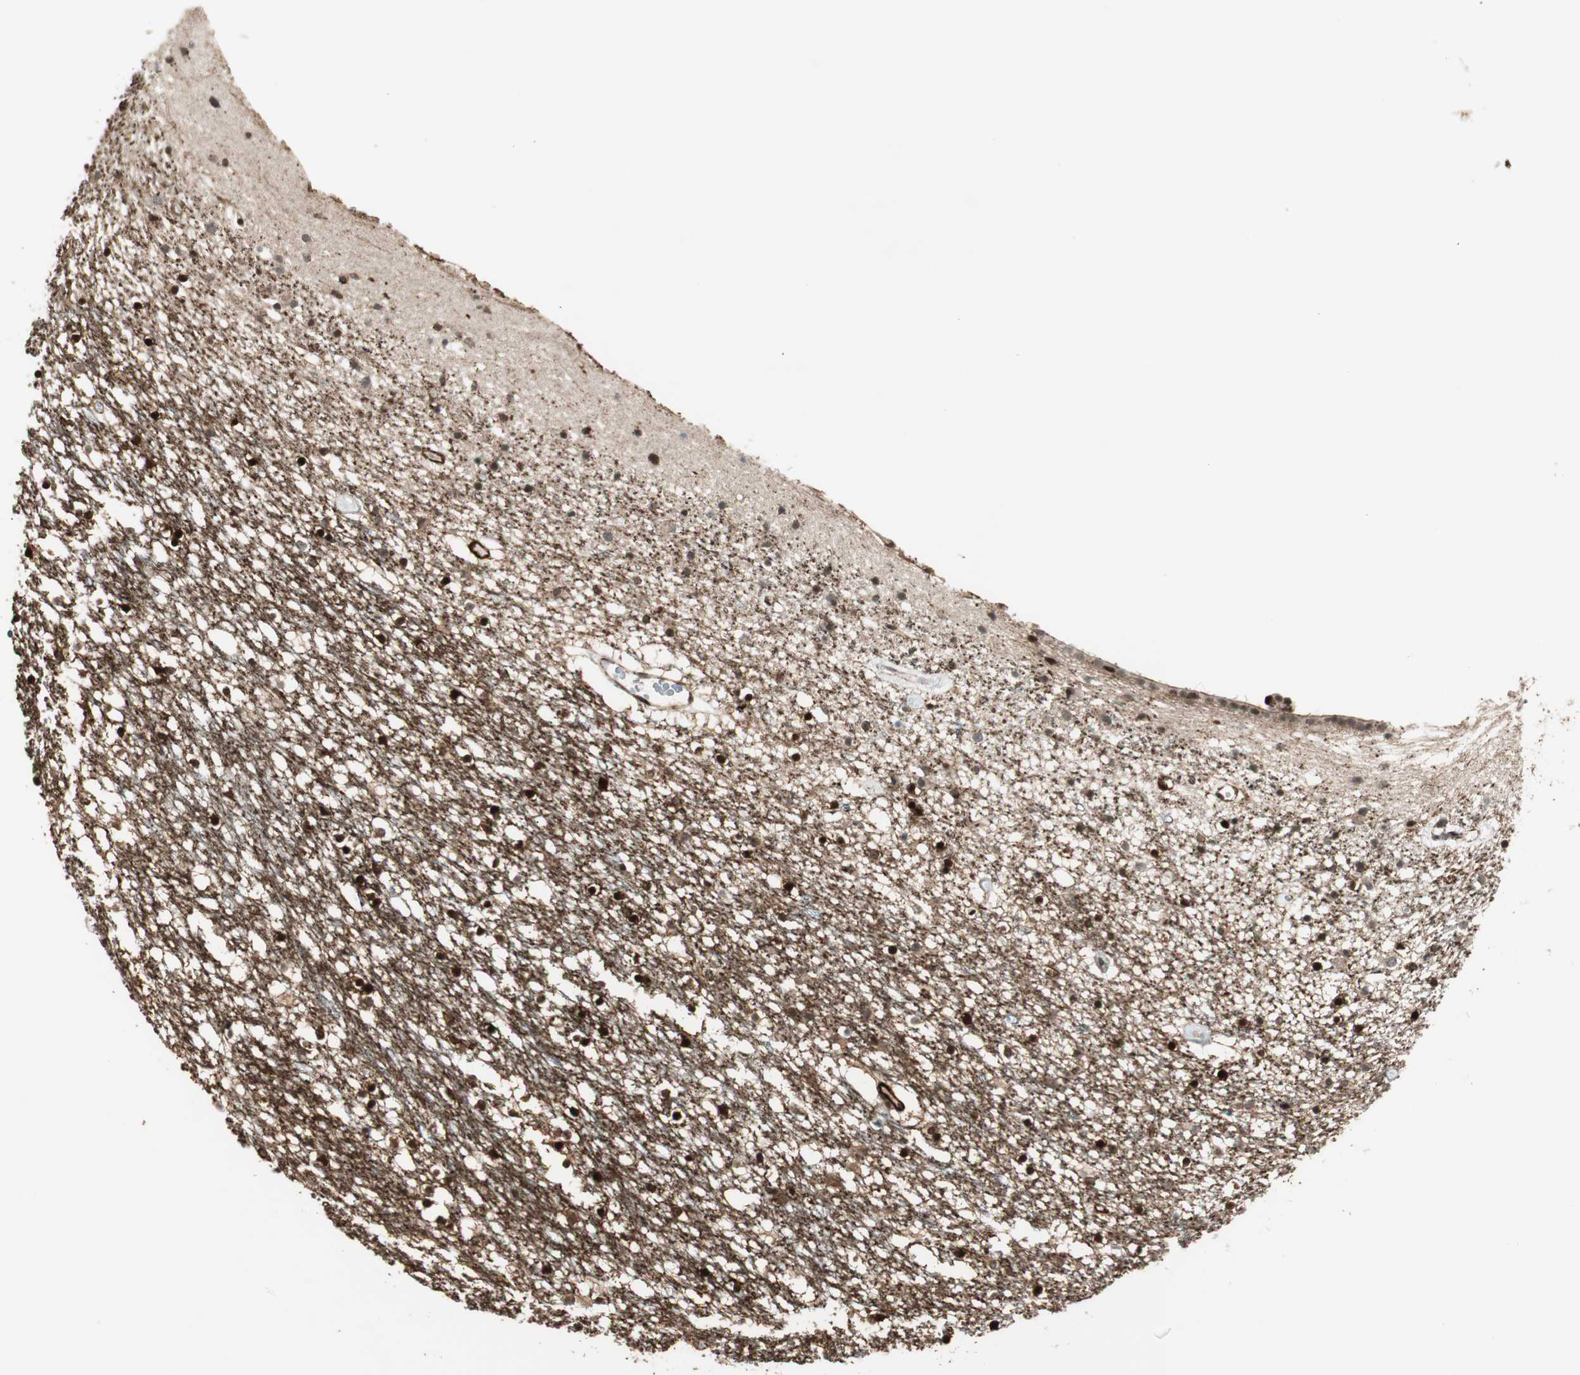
{"staining": {"intensity": "strong", "quantity": ">75%", "location": "nuclear"}, "tissue": "caudate", "cell_type": "Glial cells", "image_type": "normal", "snomed": [{"axis": "morphology", "description": "Normal tissue, NOS"}, {"axis": "topography", "description": "Lateral ventricle wall"}], "caption": "The micrograph demonstrates staining of unremarkable caudate, revealing strong nuclear protein expression (brown color) within glial cells.", "gene": "CDK19", "patient": {"sex": "male", "age": 45}}